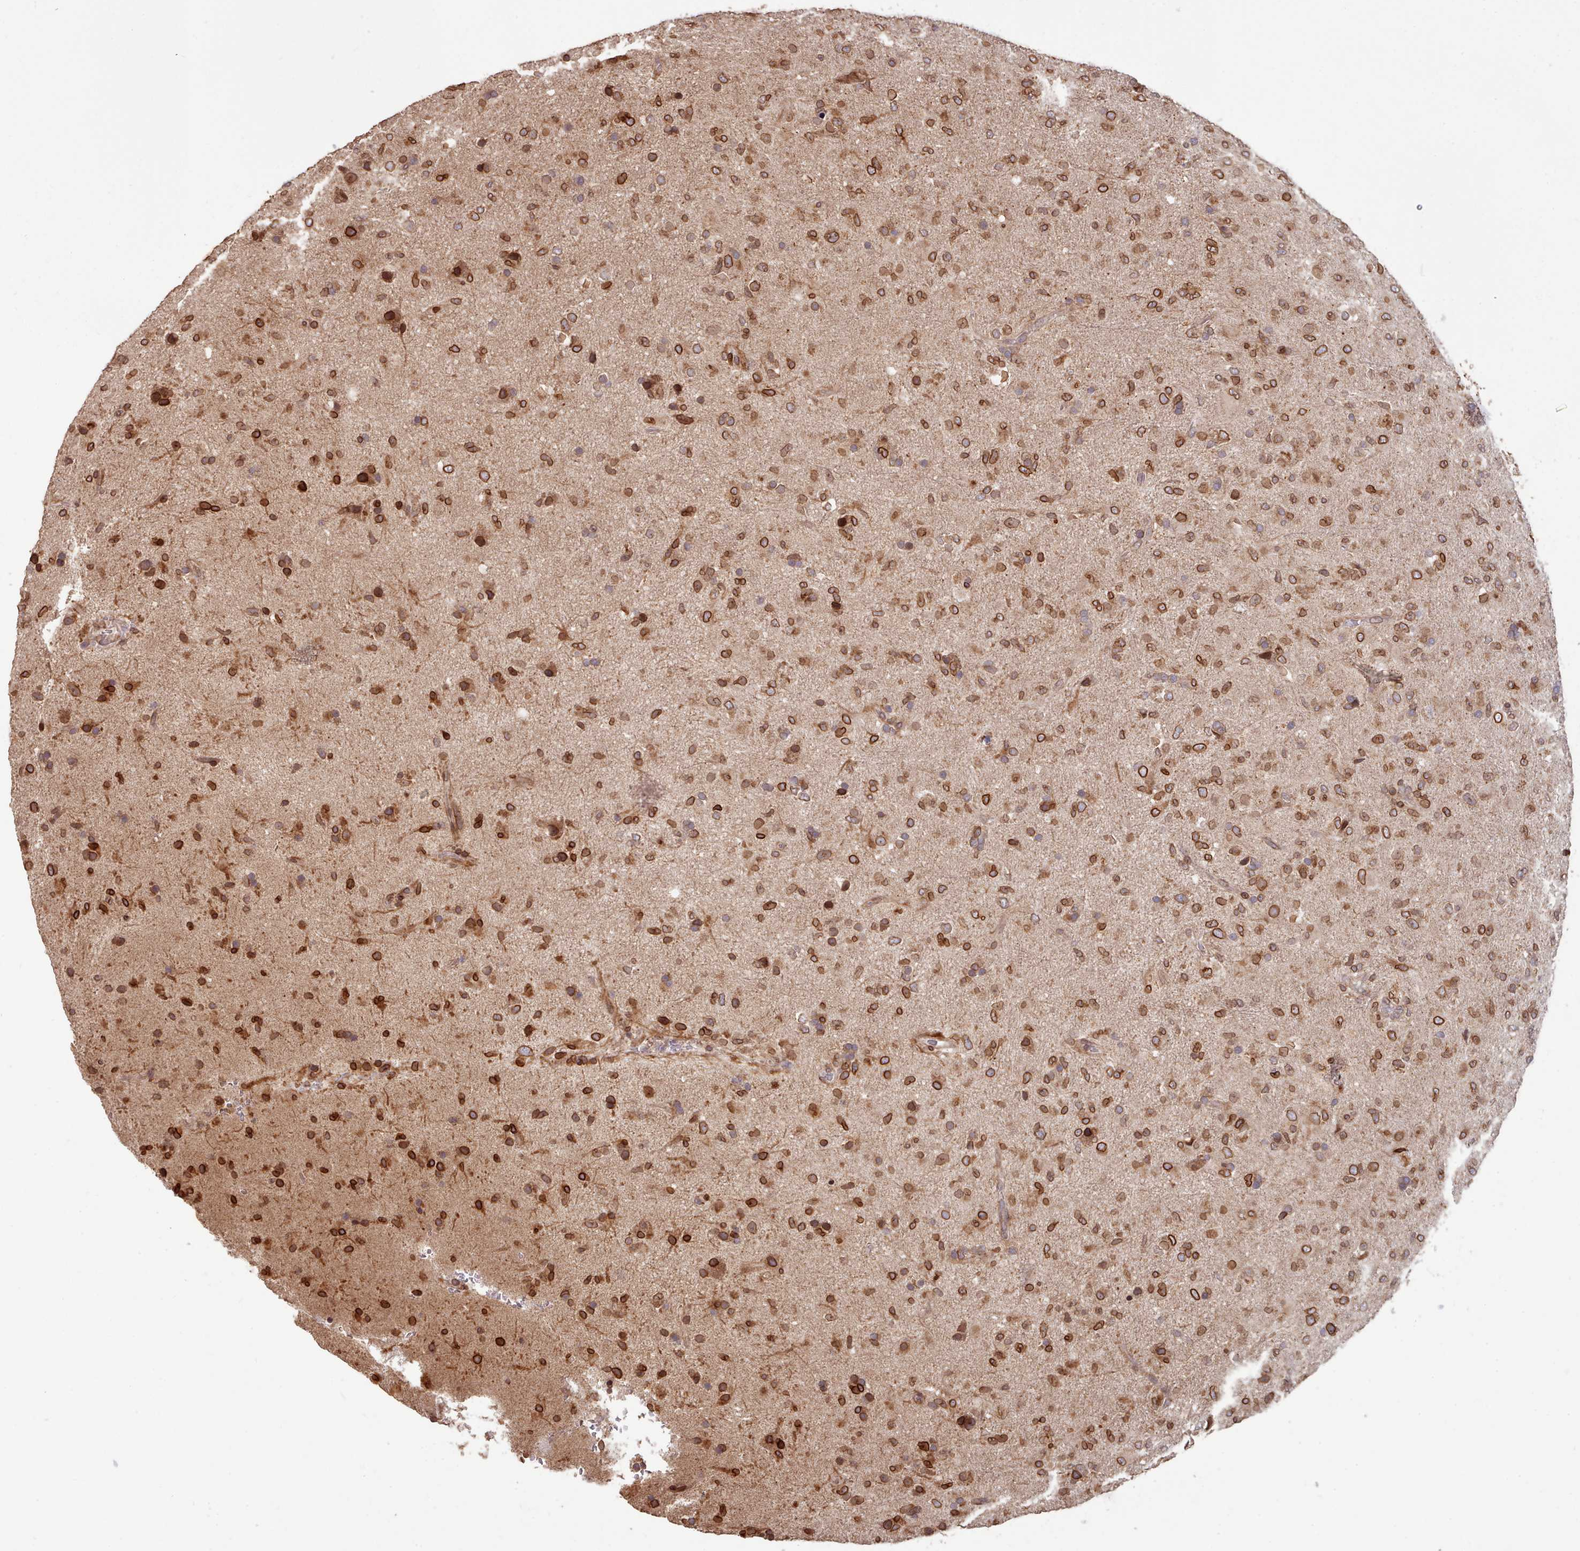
{"staining": {"intensity": "strong", "quantity": ">75%", "location": "cytoplasmic/membranous,nuclear"}, "tissue": "glioma", "cell_type": "Tumor cells", "image_type": "cancer", "snomed": [{"axis": "morphology", "description": "Glioma, malignant, Low grade"}, {"axis": "topography", "description": "Brain"}], "caption": "Tumor cells reveal high levels of strong cytoplasmic/membranous and nuclear positivity in about >75% of cells in human glioma.", "gene": "TOR1AIP1", "patient": {"sex": "male", "age": 65}}